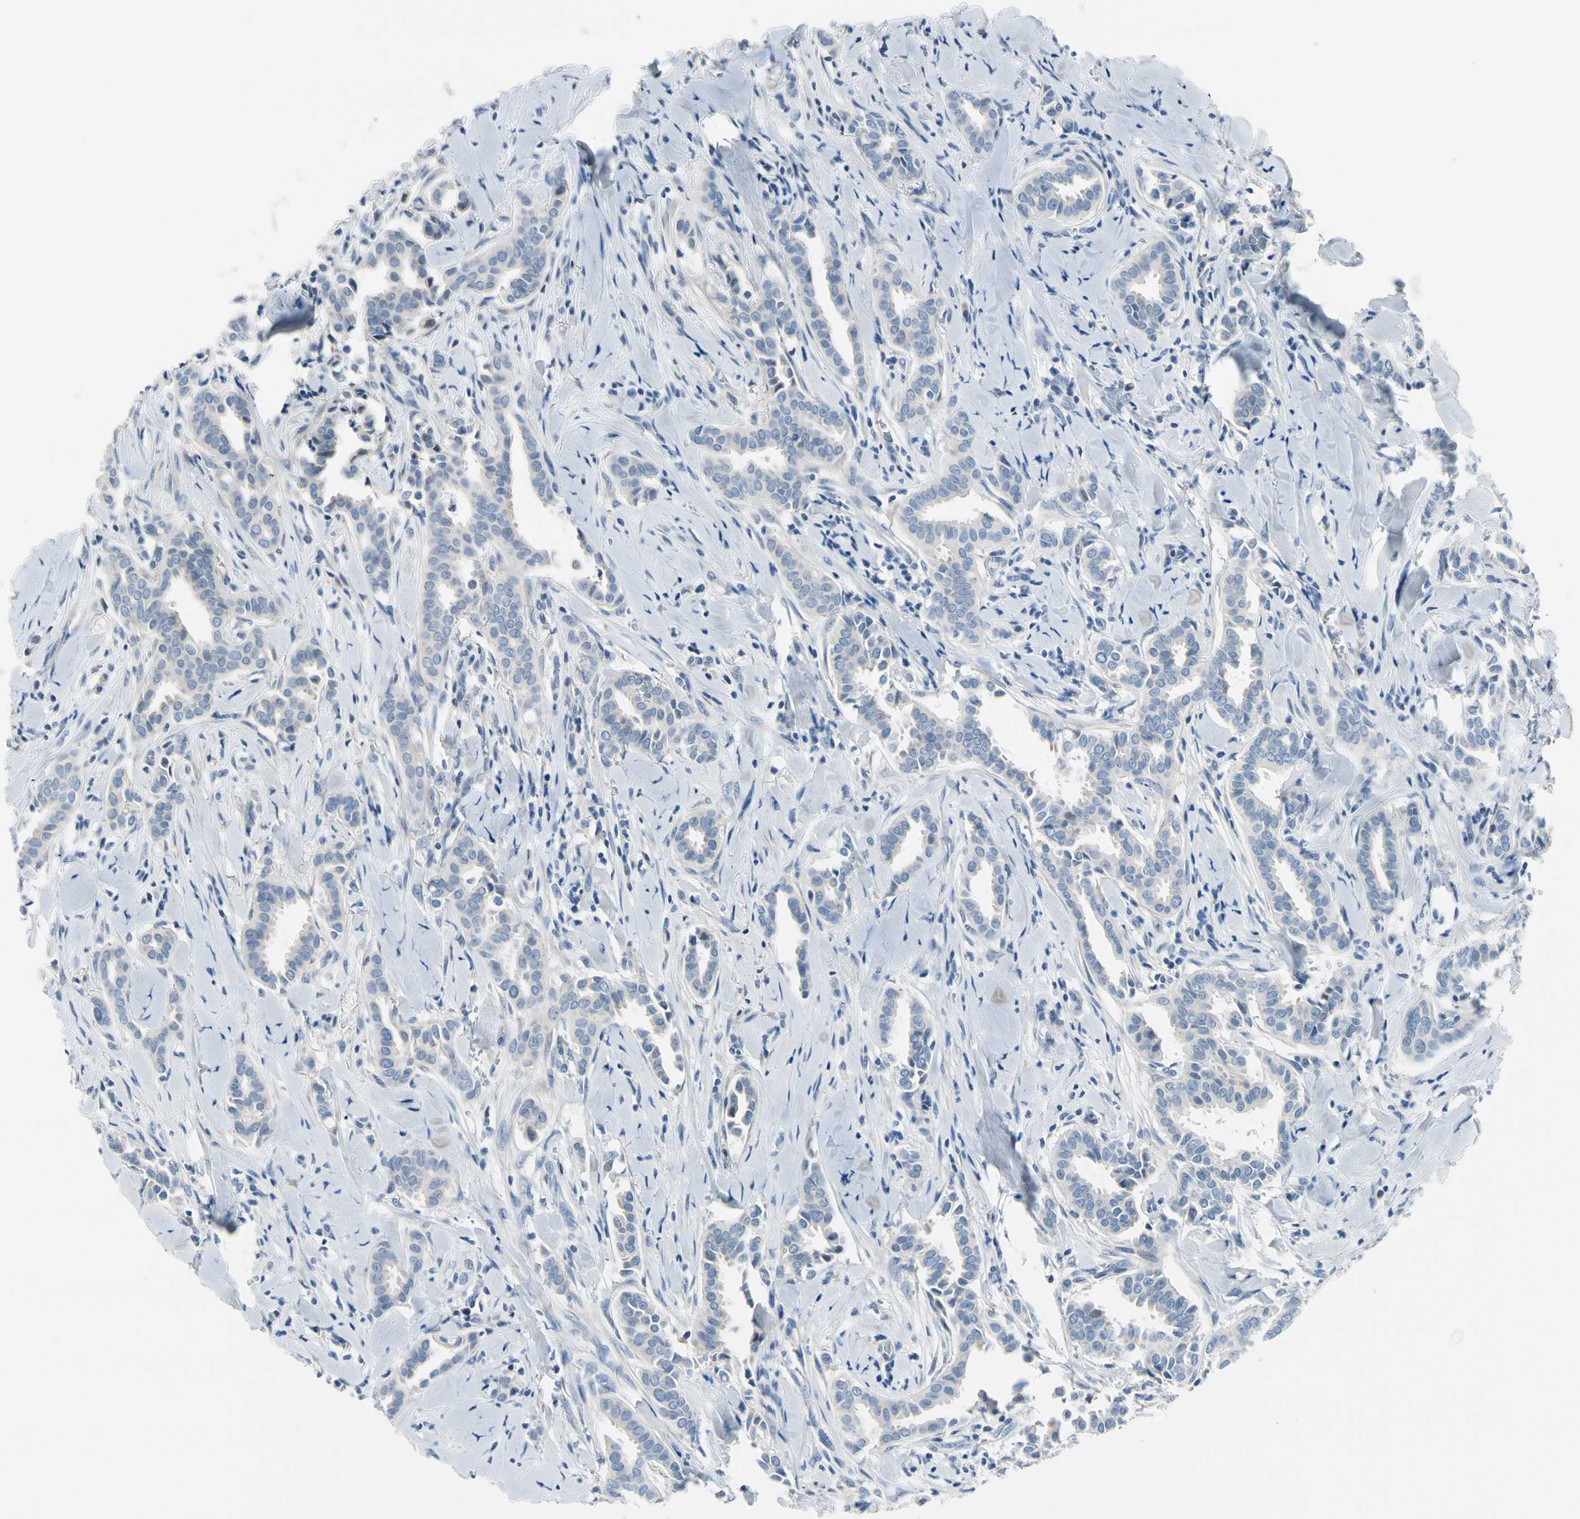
{"staining": {"intensity": "negative", "quantity": "none", "location": "none"}, "tissue": "head and neck cancer", "cell_type": "Tumor cells", "image_type": "cancer", "snomed": [{"axis": "morphology", "description": "Adenocarcinoma, NOS"}, {"axis": "topography", "description": "Salivary gland"}, {"axis": "topography", "description": "Head-Neck"}], "caption": "An immunohistochemistry image of head and neck cancer (adenocarcinoma) is shown. There is no staining in tumor cells of head and neck cancer (adenocarcinoma). (IHC, brightfield microscopy, high magnification).", "gene": "FCER2", "patient": {"sex": "female", "age": 59}}